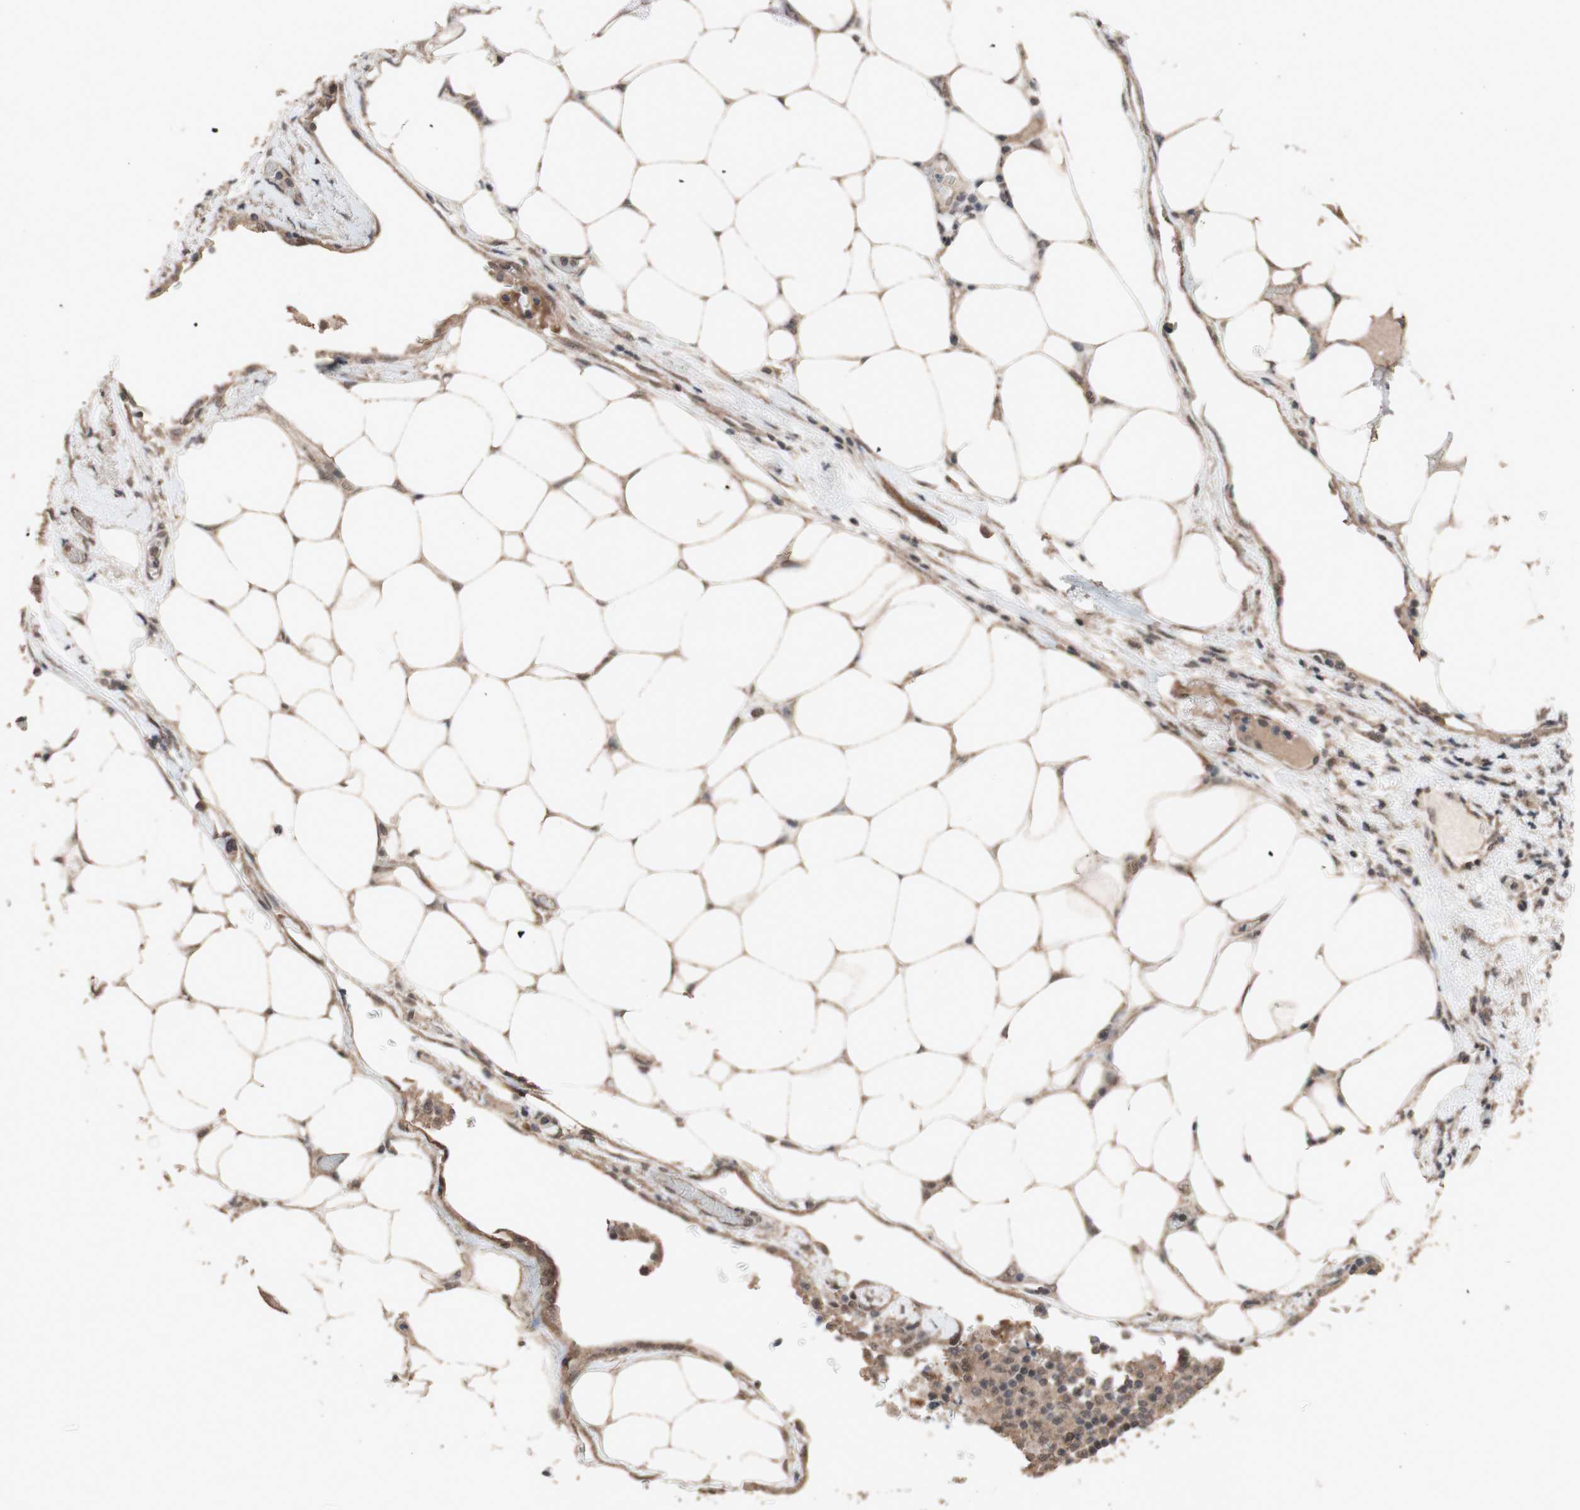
{"staining": {"intensity": "moderate", "quantity": ">75%", "location": "cytoplasmic/membranous"}, "tissue": "colorectal cancer", "cell_type": "Tumor cells", "image_type": "cancer", "snomed": [{"axis": "morphology", "description": "Adenocarcinoma, NOS"}, {"axis": "topography", "description": "Colon"}], "caption": "This micrograph displays colorectal cancer (adenocarcinoma) stained with immunohistochemistry (IHC) to label a protein in brown. The cytoplasmic/membranous of tumor cells show moderate positivity for the protein. Nuclei are counter-stained blue.", "gene": "KANSL1", "patient": {"sex": "female", "age": 86}}